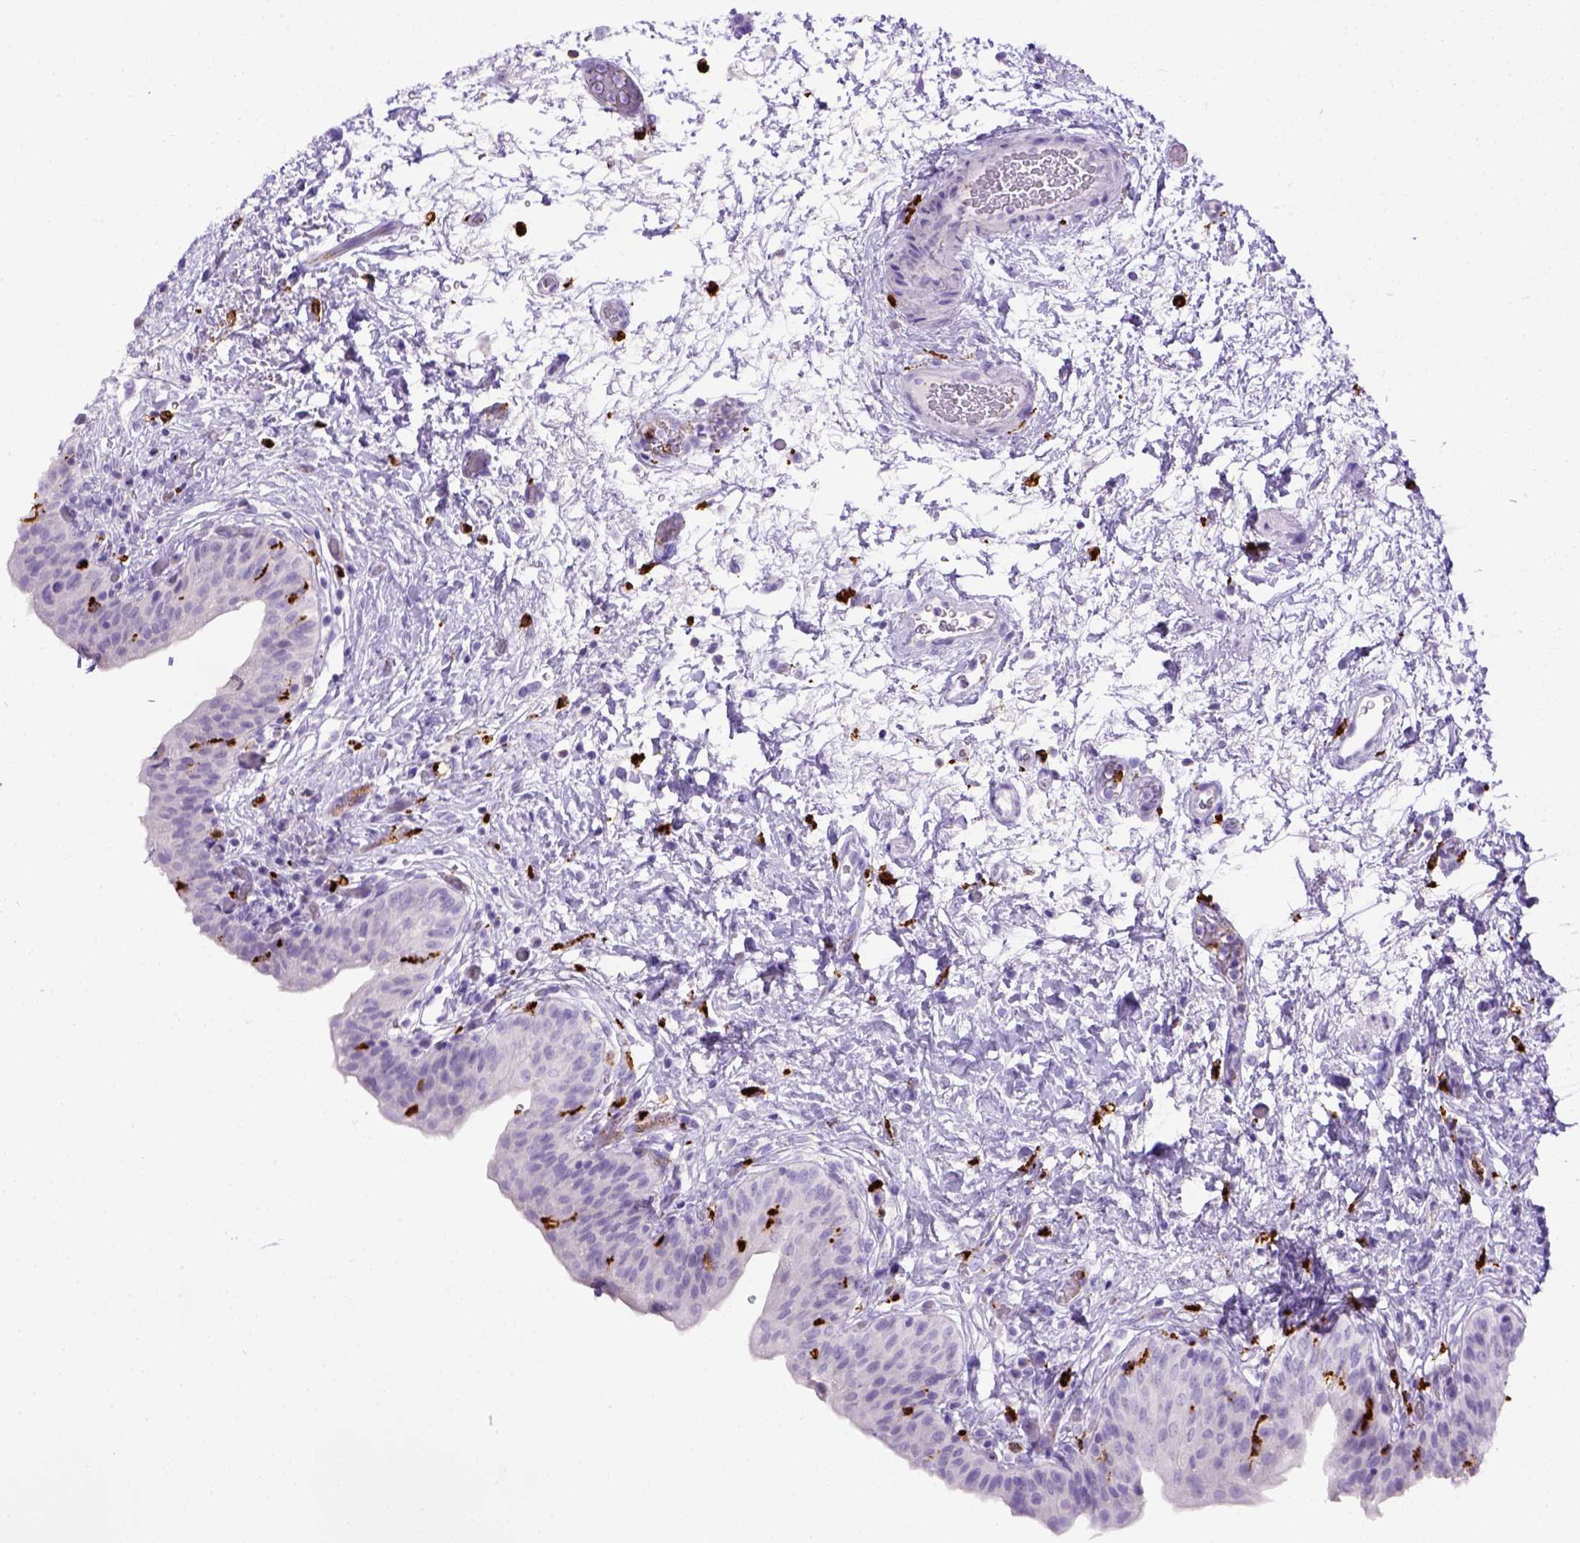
{"staining": {"intensity": "negative", "quantity": "none", "location": "none"}, "tissue": "urinary bladder", "cell_type": "Urothelial cells", "image_type": "normal", "snomed": [{"axis": "morphology", "description": "Normal tissue, NOS"}, {"axis": "topography", "description": "Urinary bladder"}], "caption": "Unremarkable urinary bladder was stained to show a protein in brown. There is no significant expression in urothelial cells. Nuclei are stained in blue.", "gene": "CD68", "patient": {"sex": "male", "age": 69}}